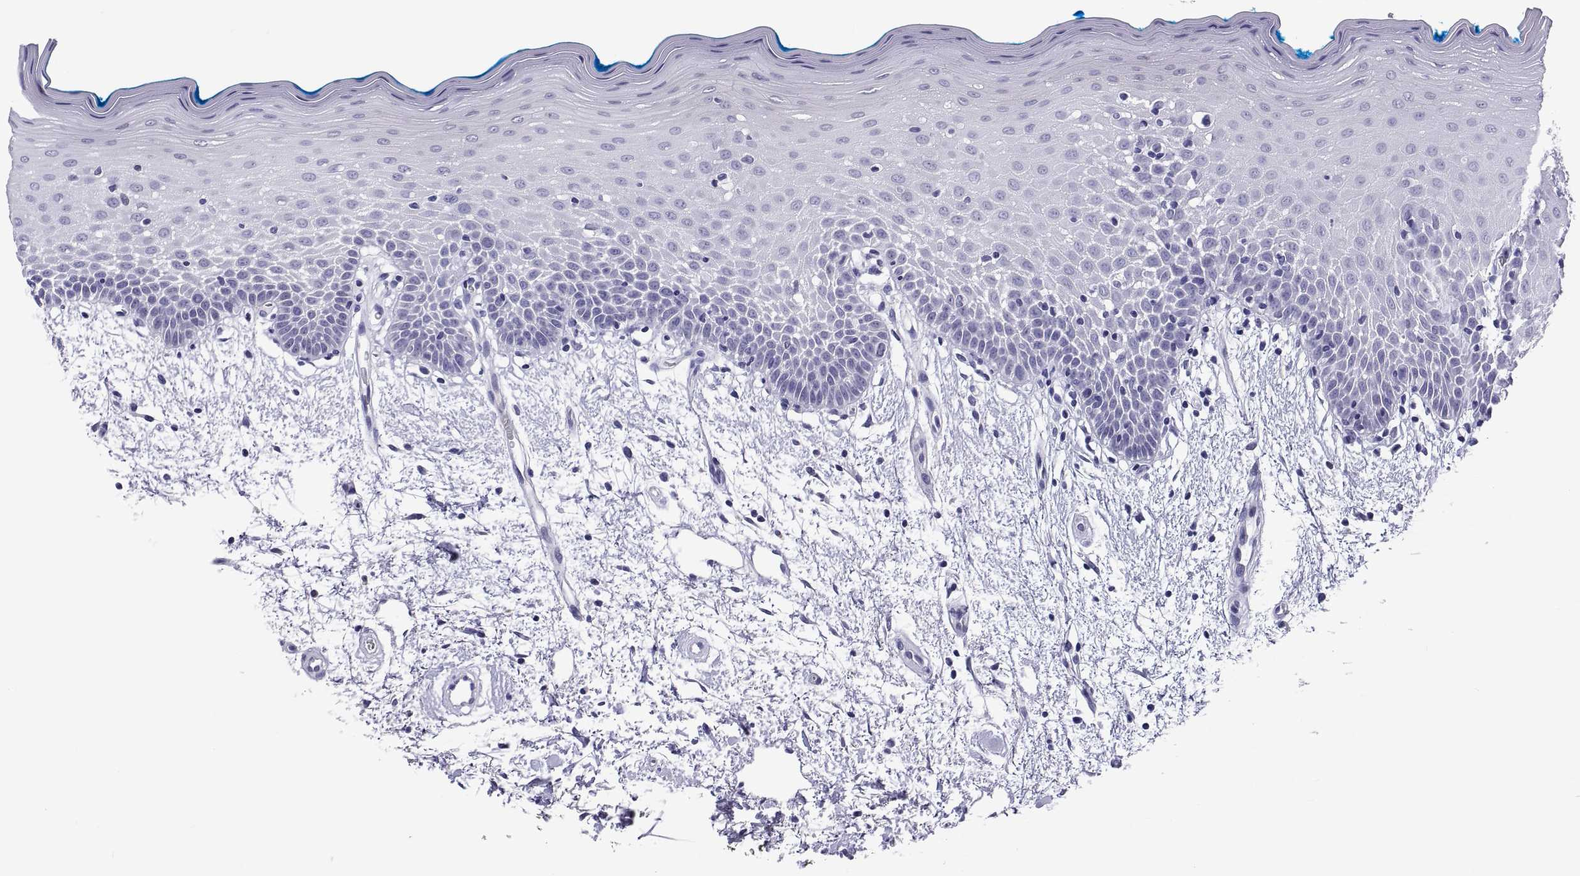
{"staining": {"intensity": "negative", "quantity": "none", "location": "none"}, "tissue": "oral mucosa", "cell_type": "Squamous epithelial cells", "image_type": "normal", "snomed": [{"axis": "morphology", "description": "Normal tissue, NOS"}, {"axis": "morphology", "description": "Squamous cell carcinoma, NOS"}, {"axis": "topography", "description": "Oral tissue"}, {"axis": "topography", "description": "Head-Neck"}], "caption": "This is an IHC histopathology image of benign human oral mucosa. There is no positivity in squamous epithelial cells.", "gene": "QRICH2", "patient": {"sex": "female", "age": 75}}